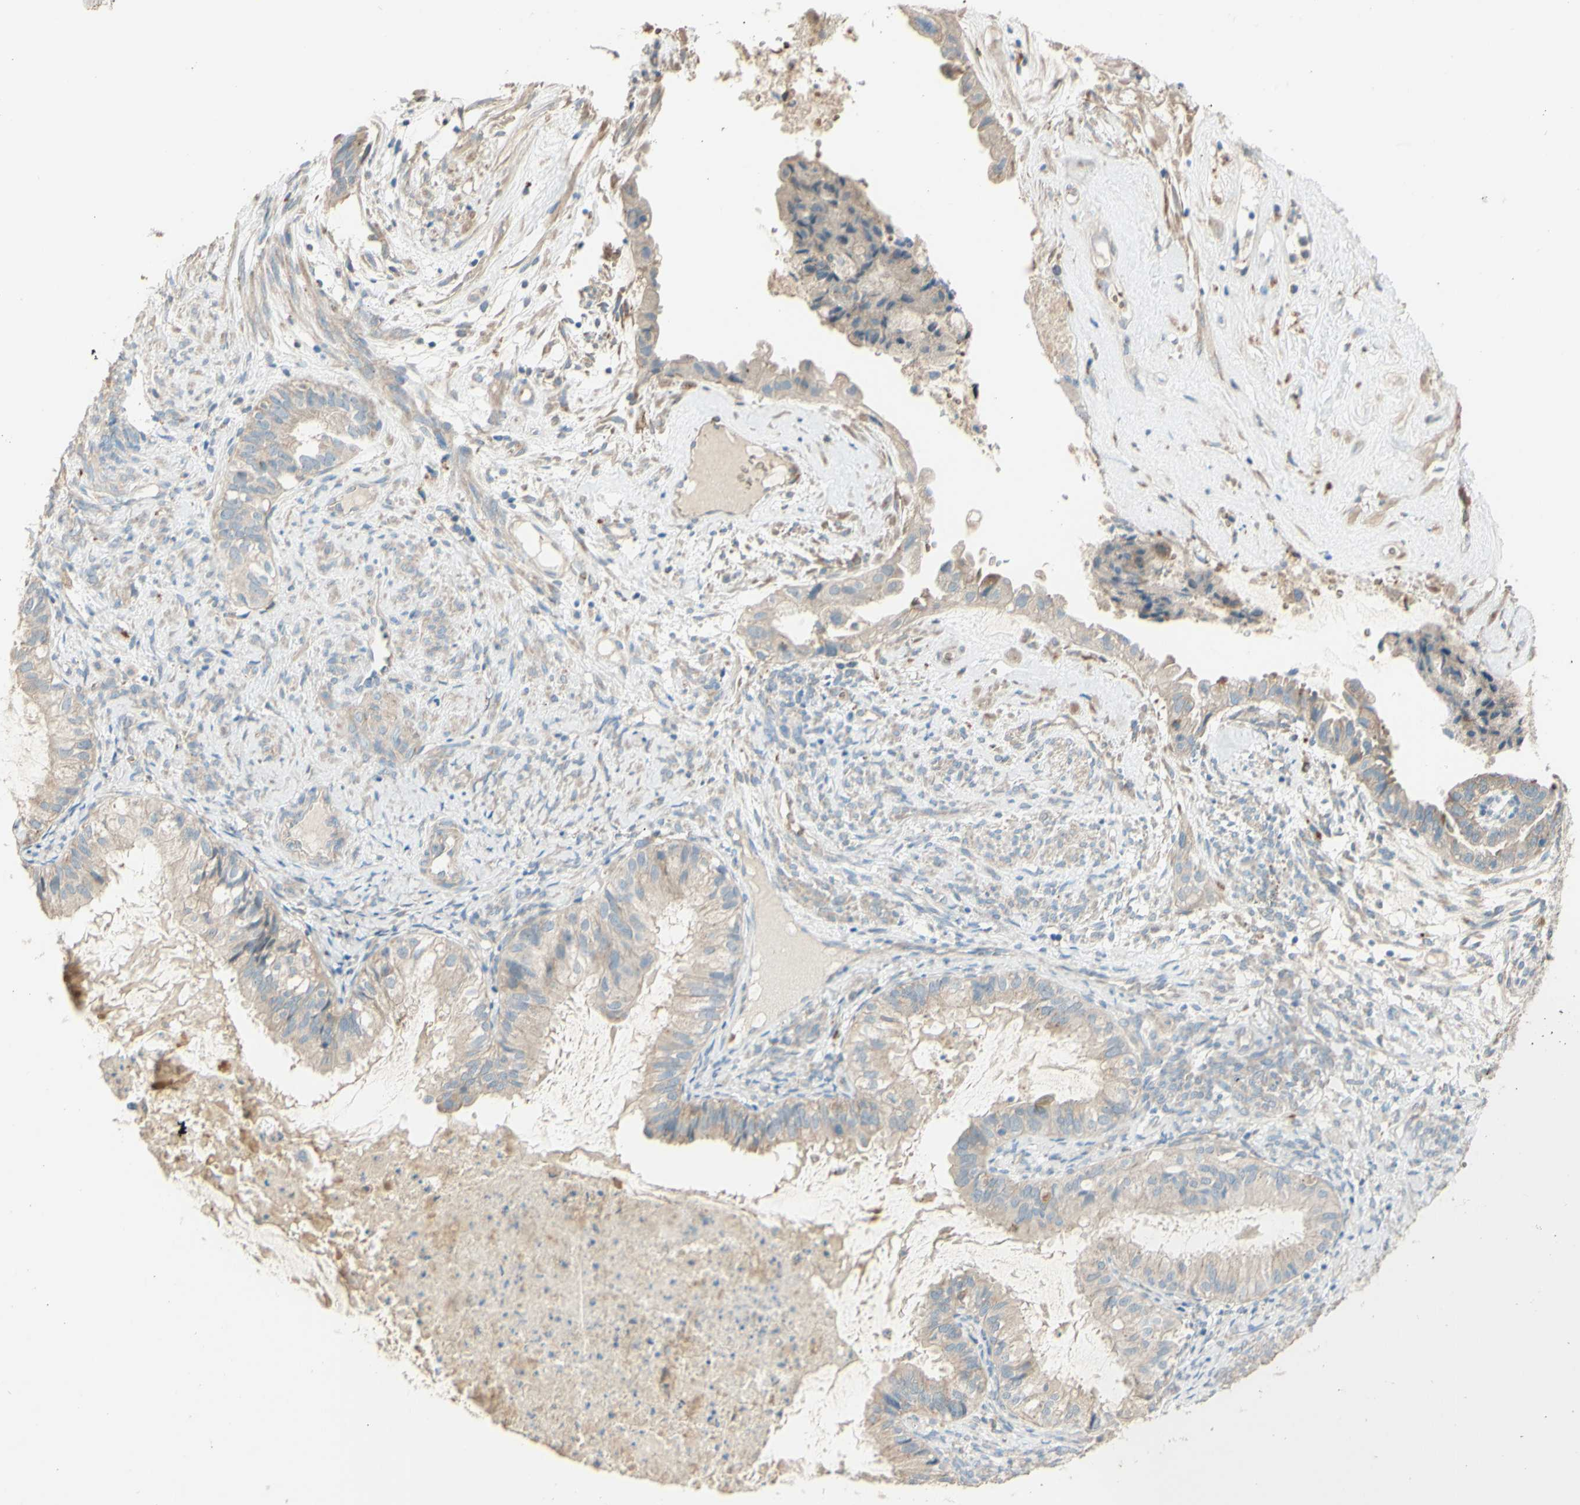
{"staining": {"intensity": "weak", "quantity": "25%-75%", "location": "cytoplasmic/membranous"}, "tissue": "cervical cancer", "cell_type": "Tumor cells", "image_type": "cancer", "snomed": [{"axis": "morphology", "description": "Normal tissue, NOS"}, {"axis": "morphology", "description": "Adenocarcinoma, NOS"}, {"axis": "topography", "description": "Cervix"}, {"axis": "topography", "description": "Endometrium"}], "caption": "Immunohistochemistry (IHC) of adenocarcinoma (cervical) reveals low levels of weak cytoplasmic/membranous staining in about 25%-75% of tumor cells. The staining was performed using DAB to visualize the protein expression in brown, while the nuclei were stained in blue with hematoxylin (Magnification: 20x).", "gene": "DKK3", "patient": {"sex": "female", "age": 86}}